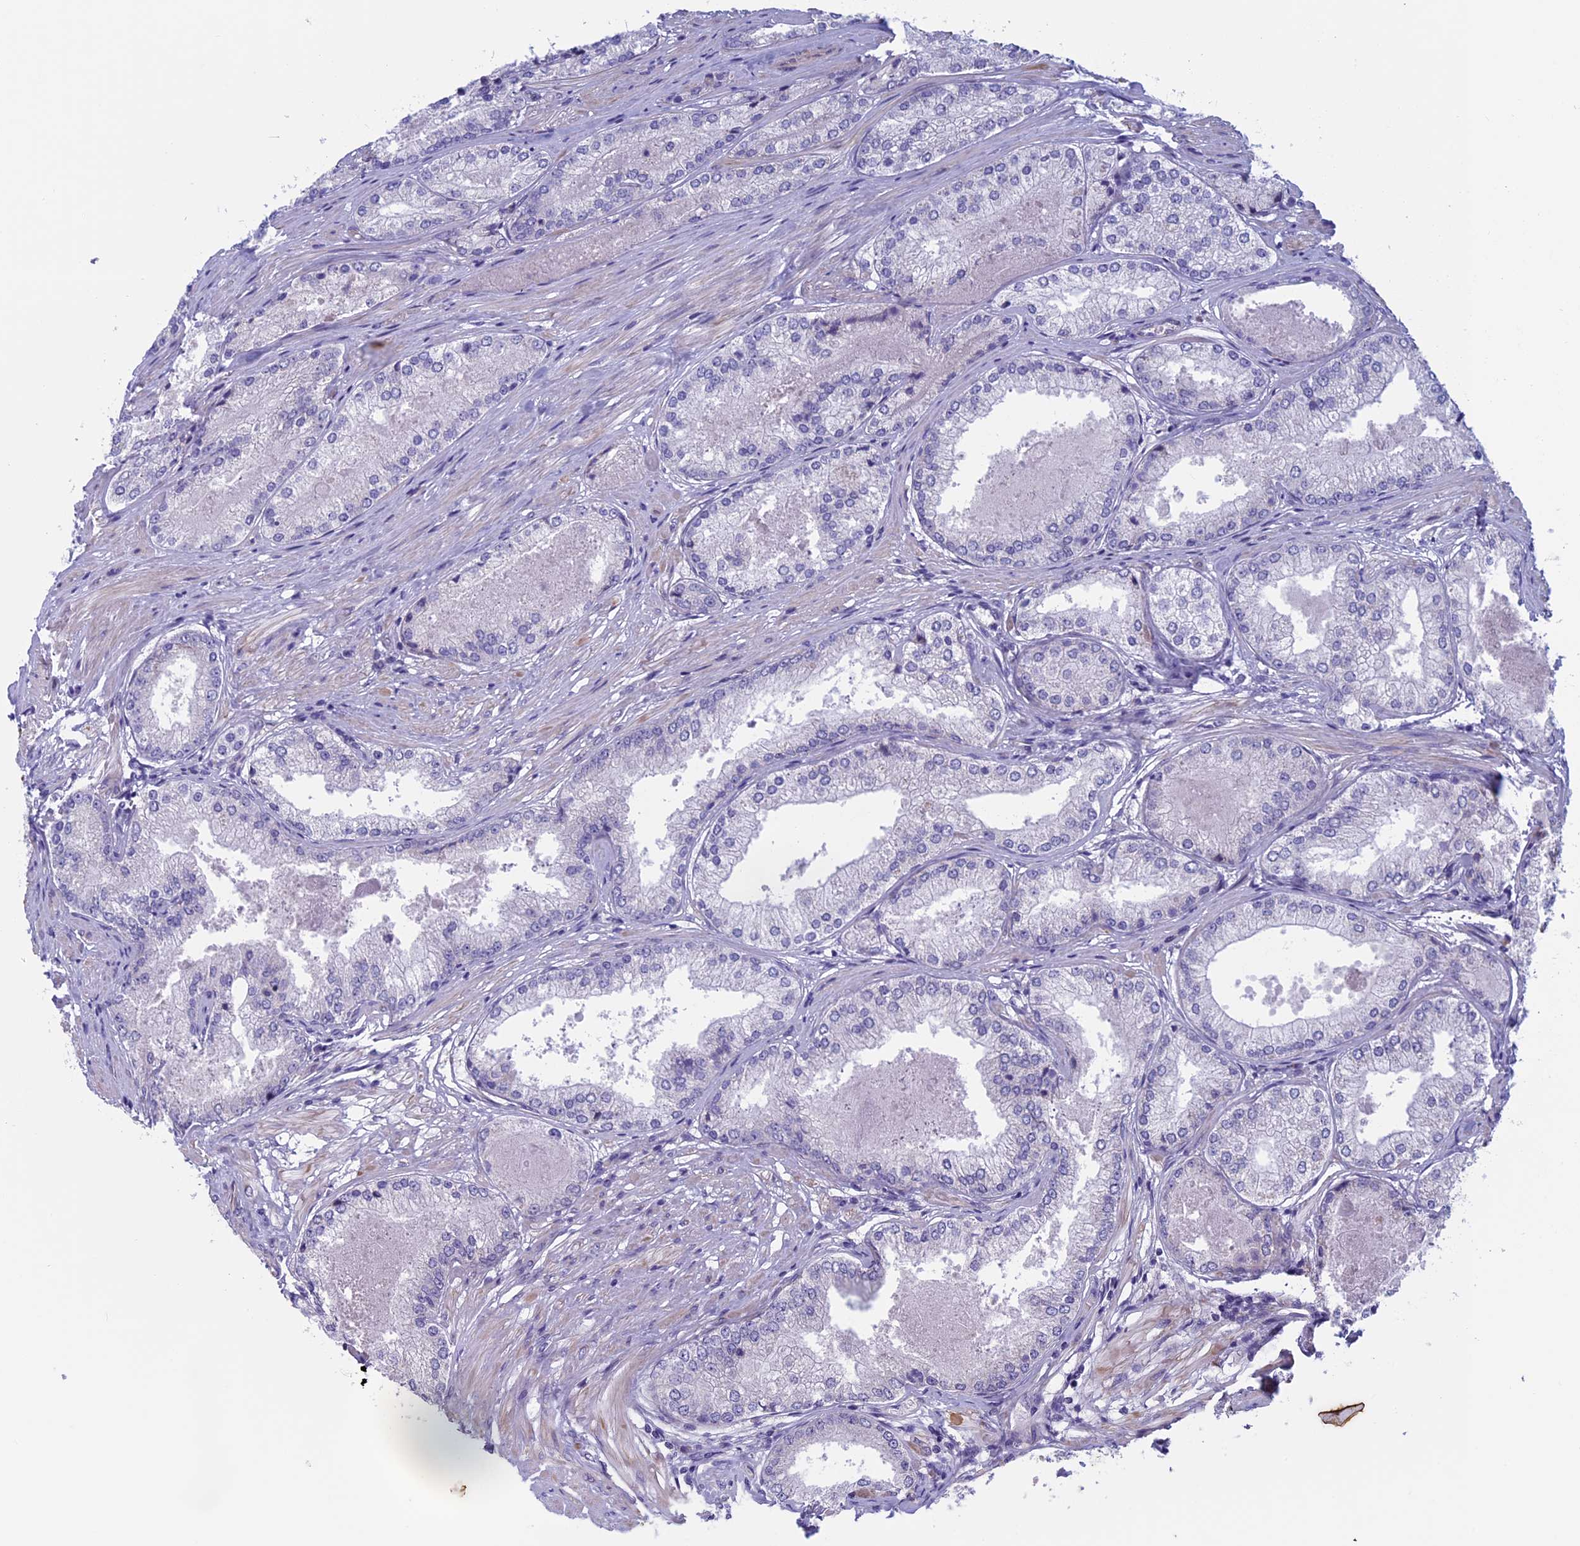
{"staining": {"intensity": "negative", "quantity": "none", "location": "none"}, "tissue": "prostate cancer", "cell_type": "Tumor cells", "image_type": "cancer", "snomed": [{"axis": "morphology", "description": "Adenocarcinoma, Low grade"}, {"axis": "topography", "description": "Prostate"}], "caption": "Immunohistochemistry image of prostate cancer (adenocarcinoma (low-grade)) stained for a protein (brown), which demonstrates no positivity in tumor cells.", "gene": "BCL2L10", "patient": {"sex": "male", "age": 68}}